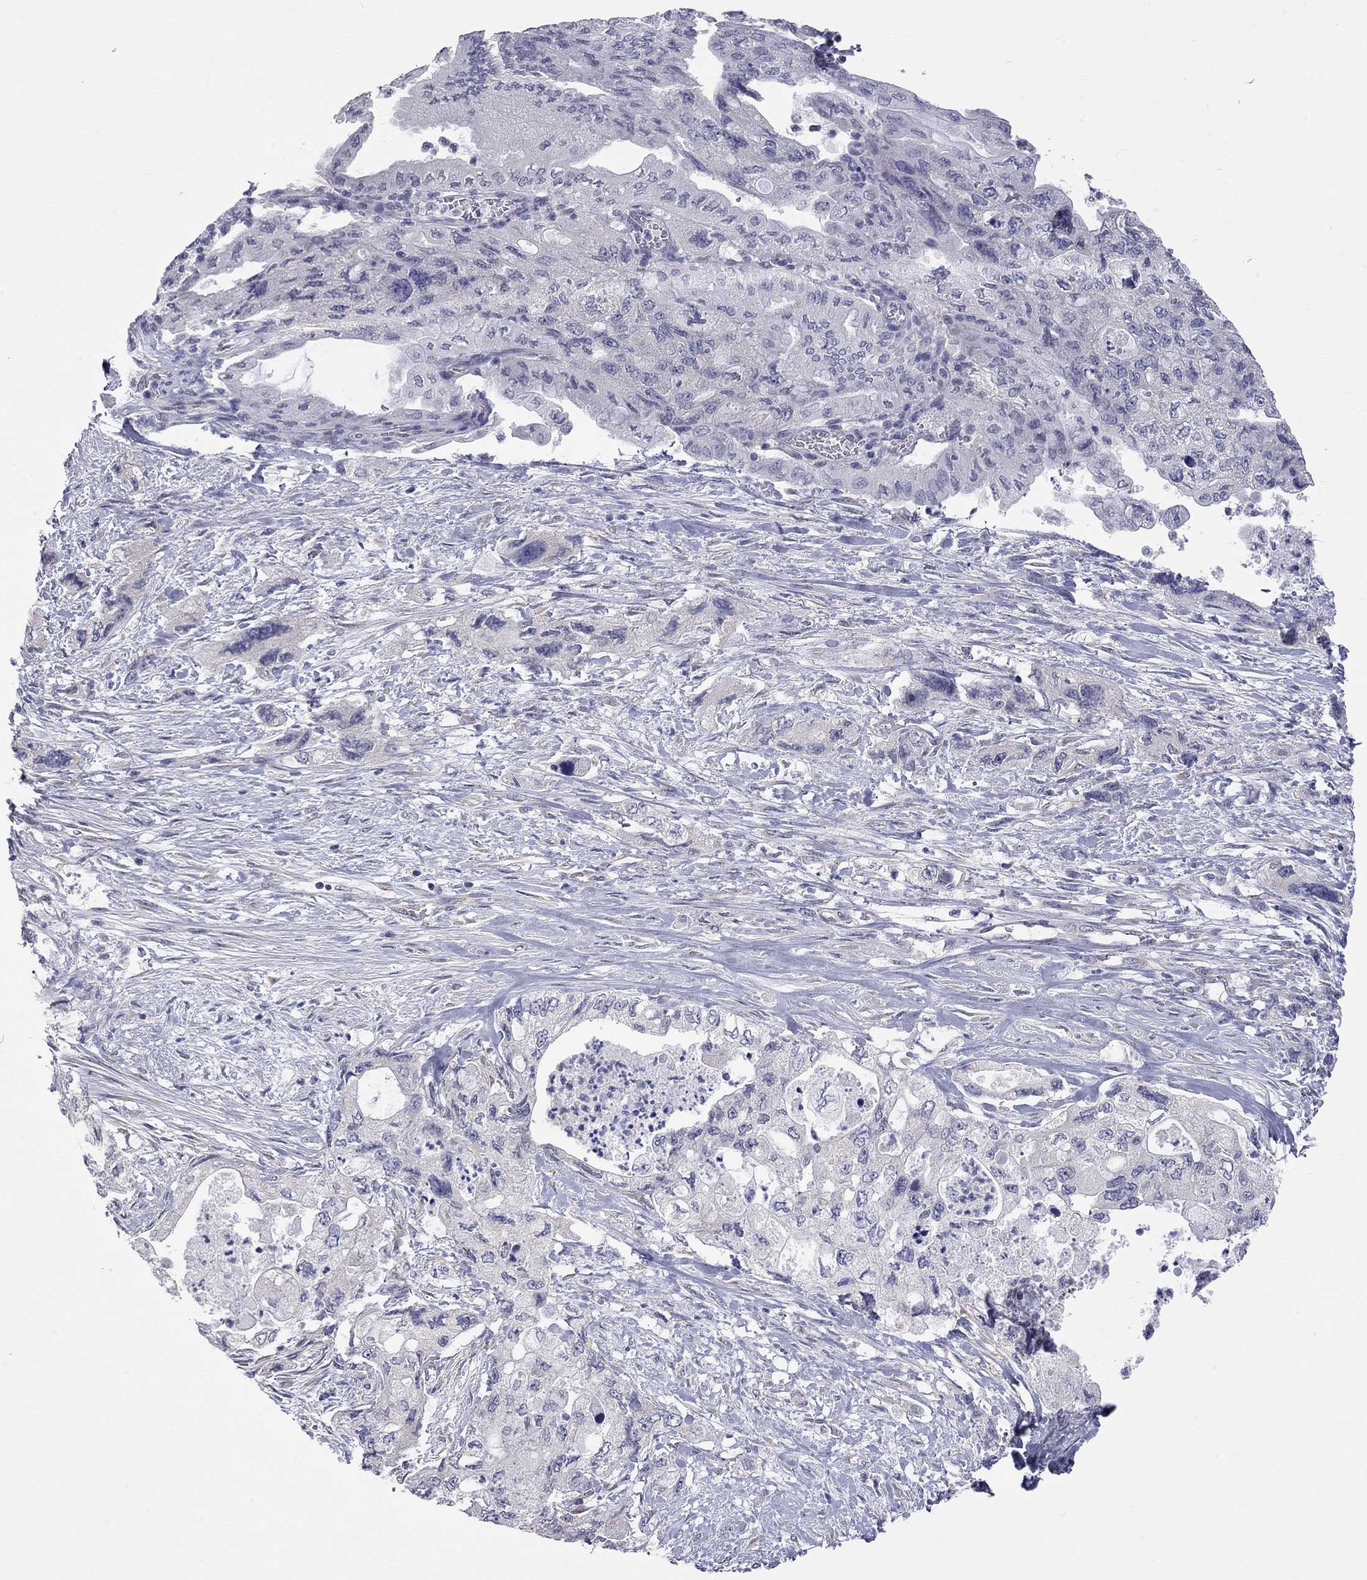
{"staining": {"intensity": "negative", "quantity": "none", "location": "none"}, "tissue": "pancreatic cancer", "cell_type": "Tumor cells", "image_type": "cancer", "snomed": [{"axis": "morphology", "description": "Adenocarcinoma, NOS"}, {"axis": "topography", "description": "Pancreas"}], "caption": "This is a histopathology image of IHC staining of adenocarcinoma (pancreatic), which shows no expression in tumor cells. (Stains: DAB (3,3'-diaminobenzidine) immunohistochemistry with hematoxylin counter stain, Microscopy: brightfield microscopy at high magnification).", "gene": "OPRK1", "patient": {"sex": "female", "age": 73}}